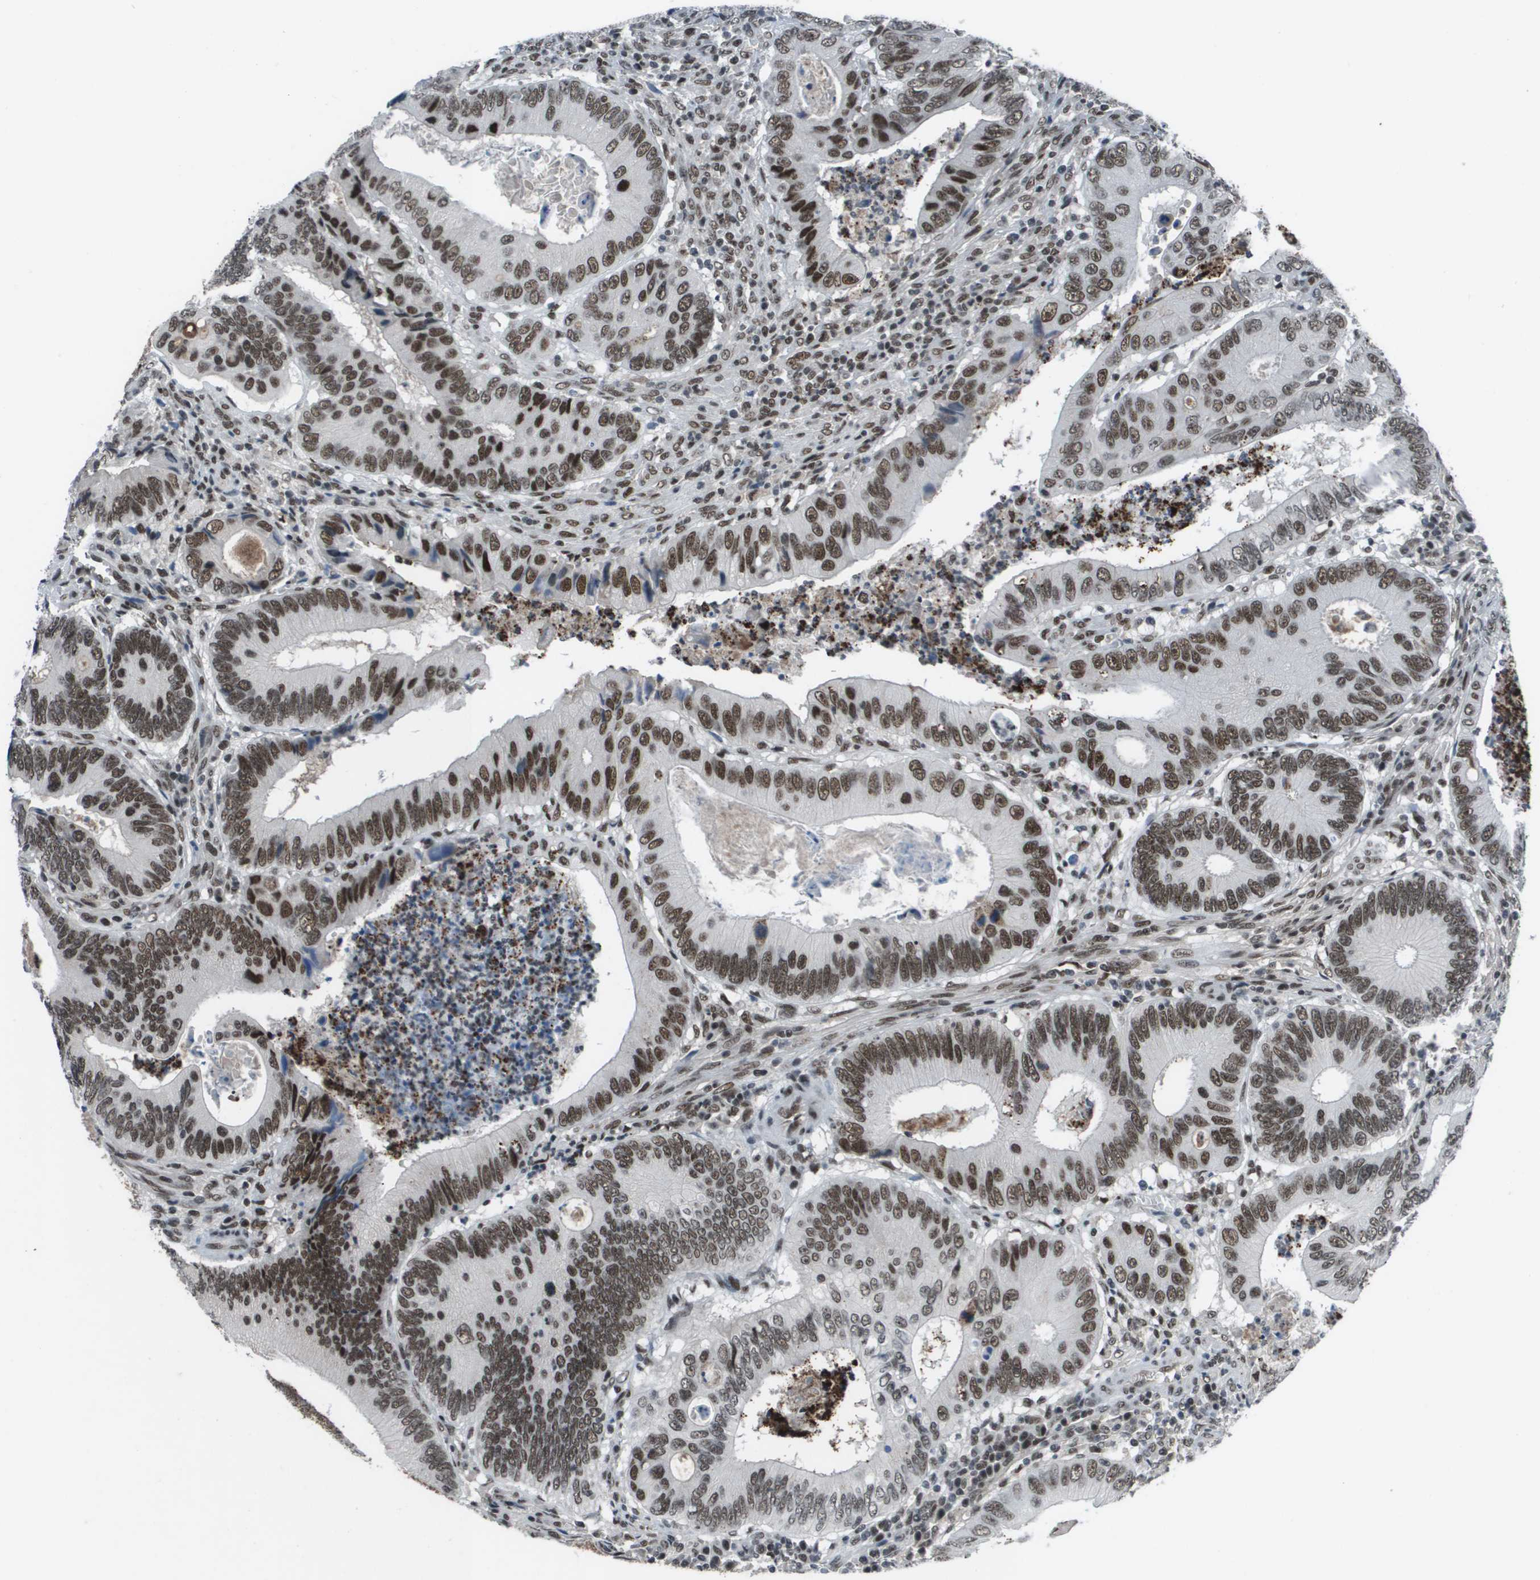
{"staining": {"intensity": "moderate", "quantity": ">75%", "location": "nuclear"}, "tissue": "colorectal cancer", "cell_type": "Tumor cells", "image_type": "cancer", "snomed": [{"axis": "morphology", "description": "Inflammation, NOS"}, {"axis": "morphology", "description": "Adenocarcinoma, NOS"}, {"axis": "topography", "description": "Colon"}], "caption": "A brown stain labels moderate nuclear positivity of a protein in human colorectal cancer (adenocarcinoma) tumor cells.", "gene": "THRAP3", "patient": {"sex": "male", "age": 72}}